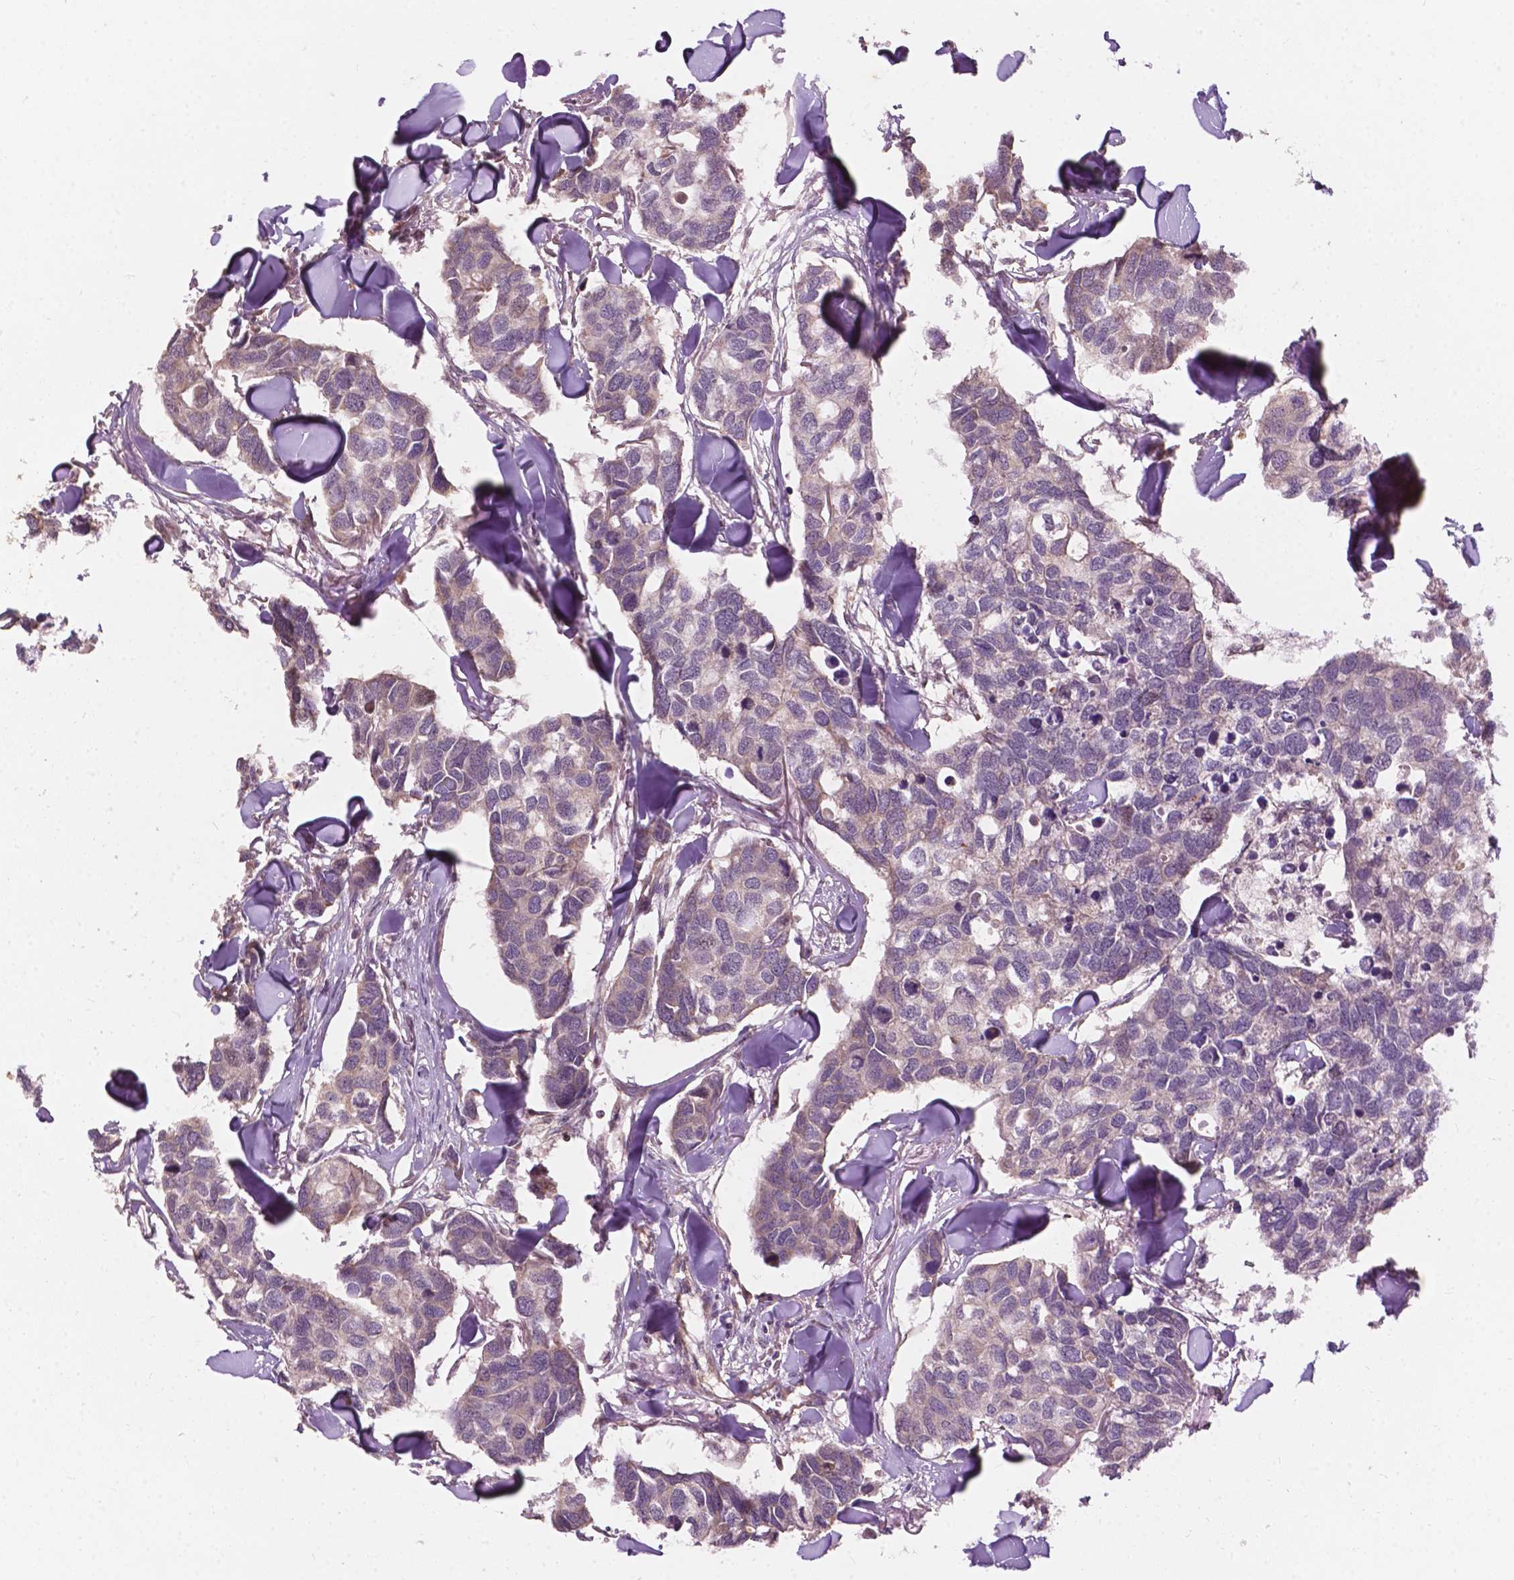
{"staining": {"intensity": "negative", "quantity": "none", "location": "none"}, "tissue": "breast cancer", "cell_type": "Tumor cells", "image_type": "cancer", "snomed": [{"axis": "morphology", "description": "Duct carcinoma"}, {"axis": "topography", "description": "Breast"}], "caption": "This photomicrograph is of breast cancer stained with immunohistochemistry (IHC) to label a protein in brown with the nuclei are counter-stained blue. There is no staining in tumor cells.", "gene": "CDC42BPA", "patient": {"sex": "female", "age": 83}}